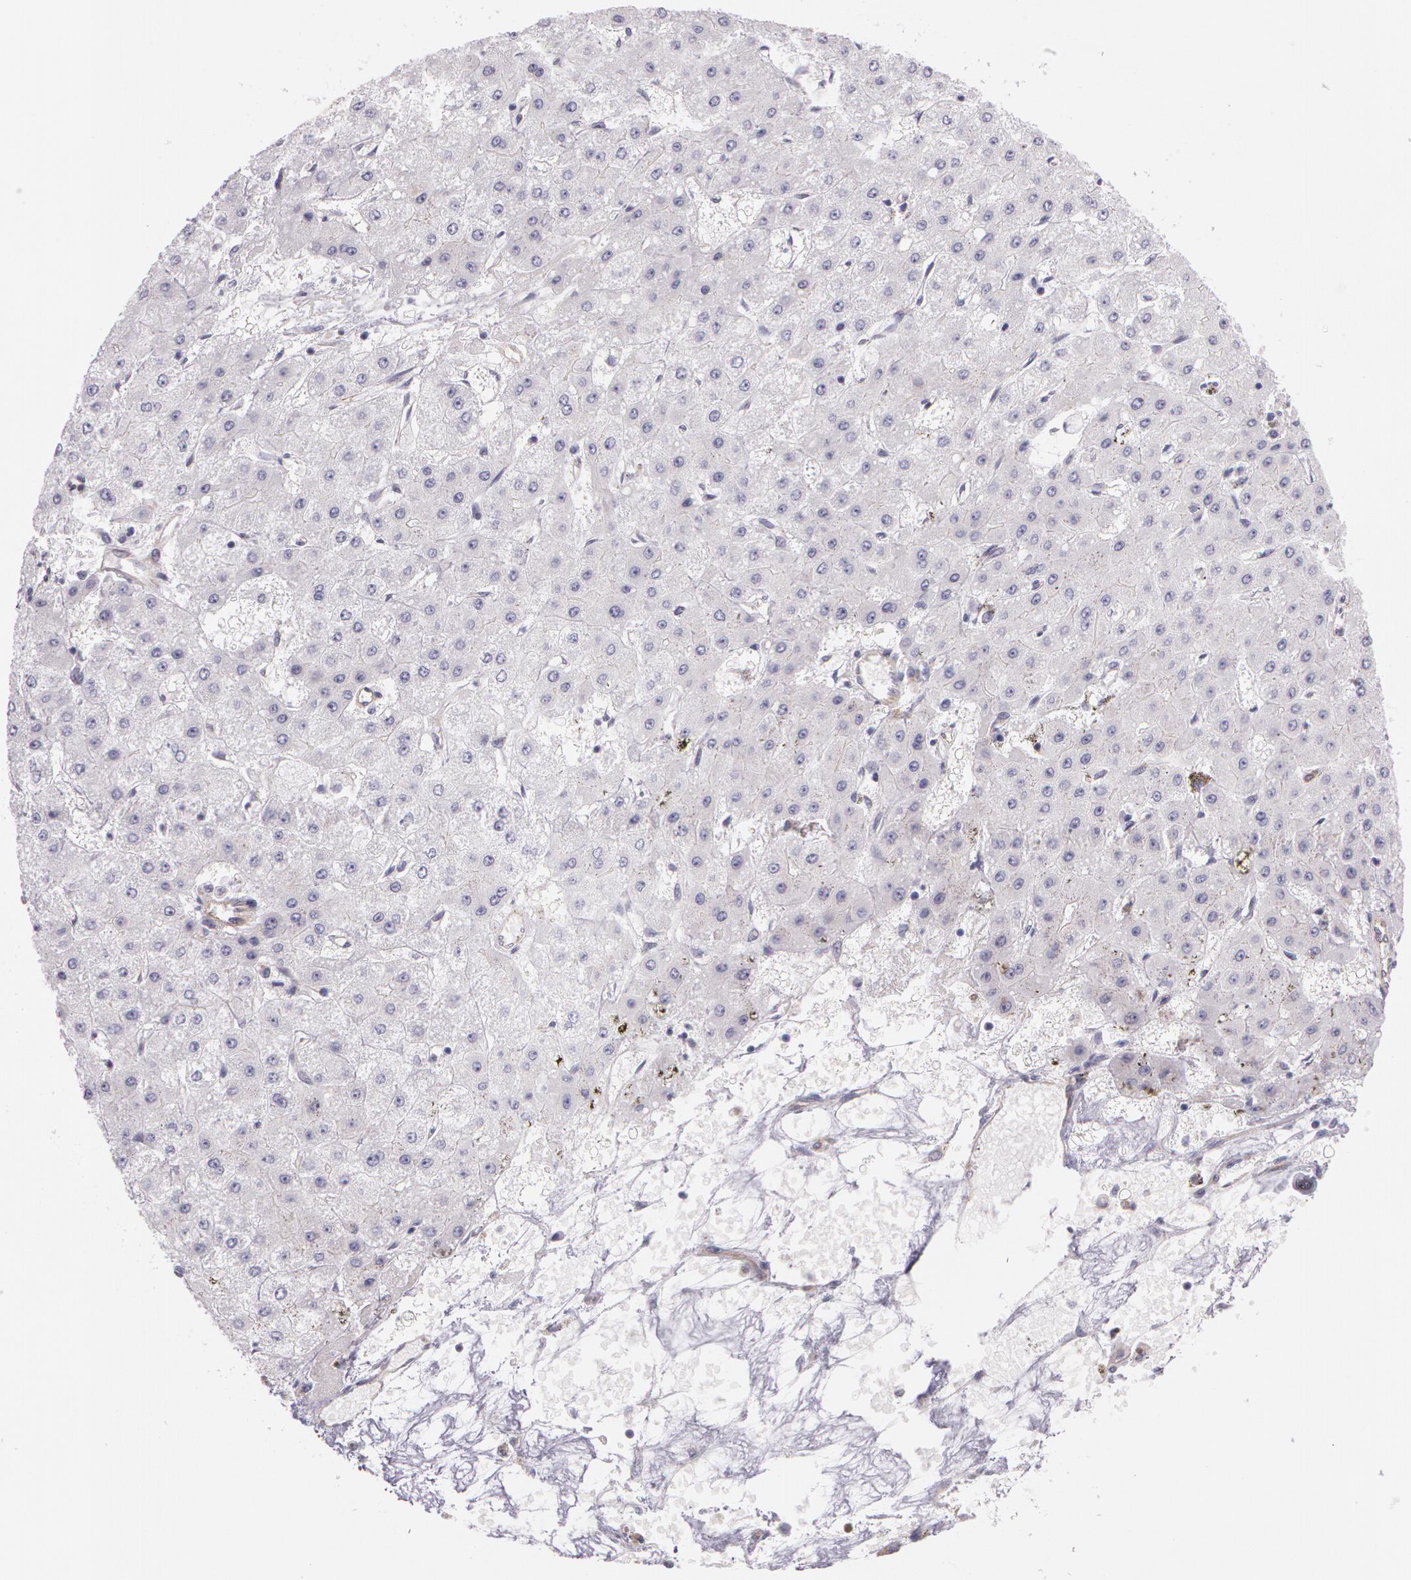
{"staining": {"intensity": "negative", "quantity": "none", "location": "none"}, "tissue": "liver cancer", "cell_type": "Tumor cells", "image_type": "cancer", "snomed": [{"axis": "morphology", "description": "Carcinoma, Hepatocellular, NOS"}, {"axis": "topography", "description": "Liver"}], "caption": "Liver cancer (hepatocellular carcinoma) was stained to show a protein in brown. There is no significant staining in tumor cells.", "gene": "APP", "patient": {"sex": "female", "age": 52}}